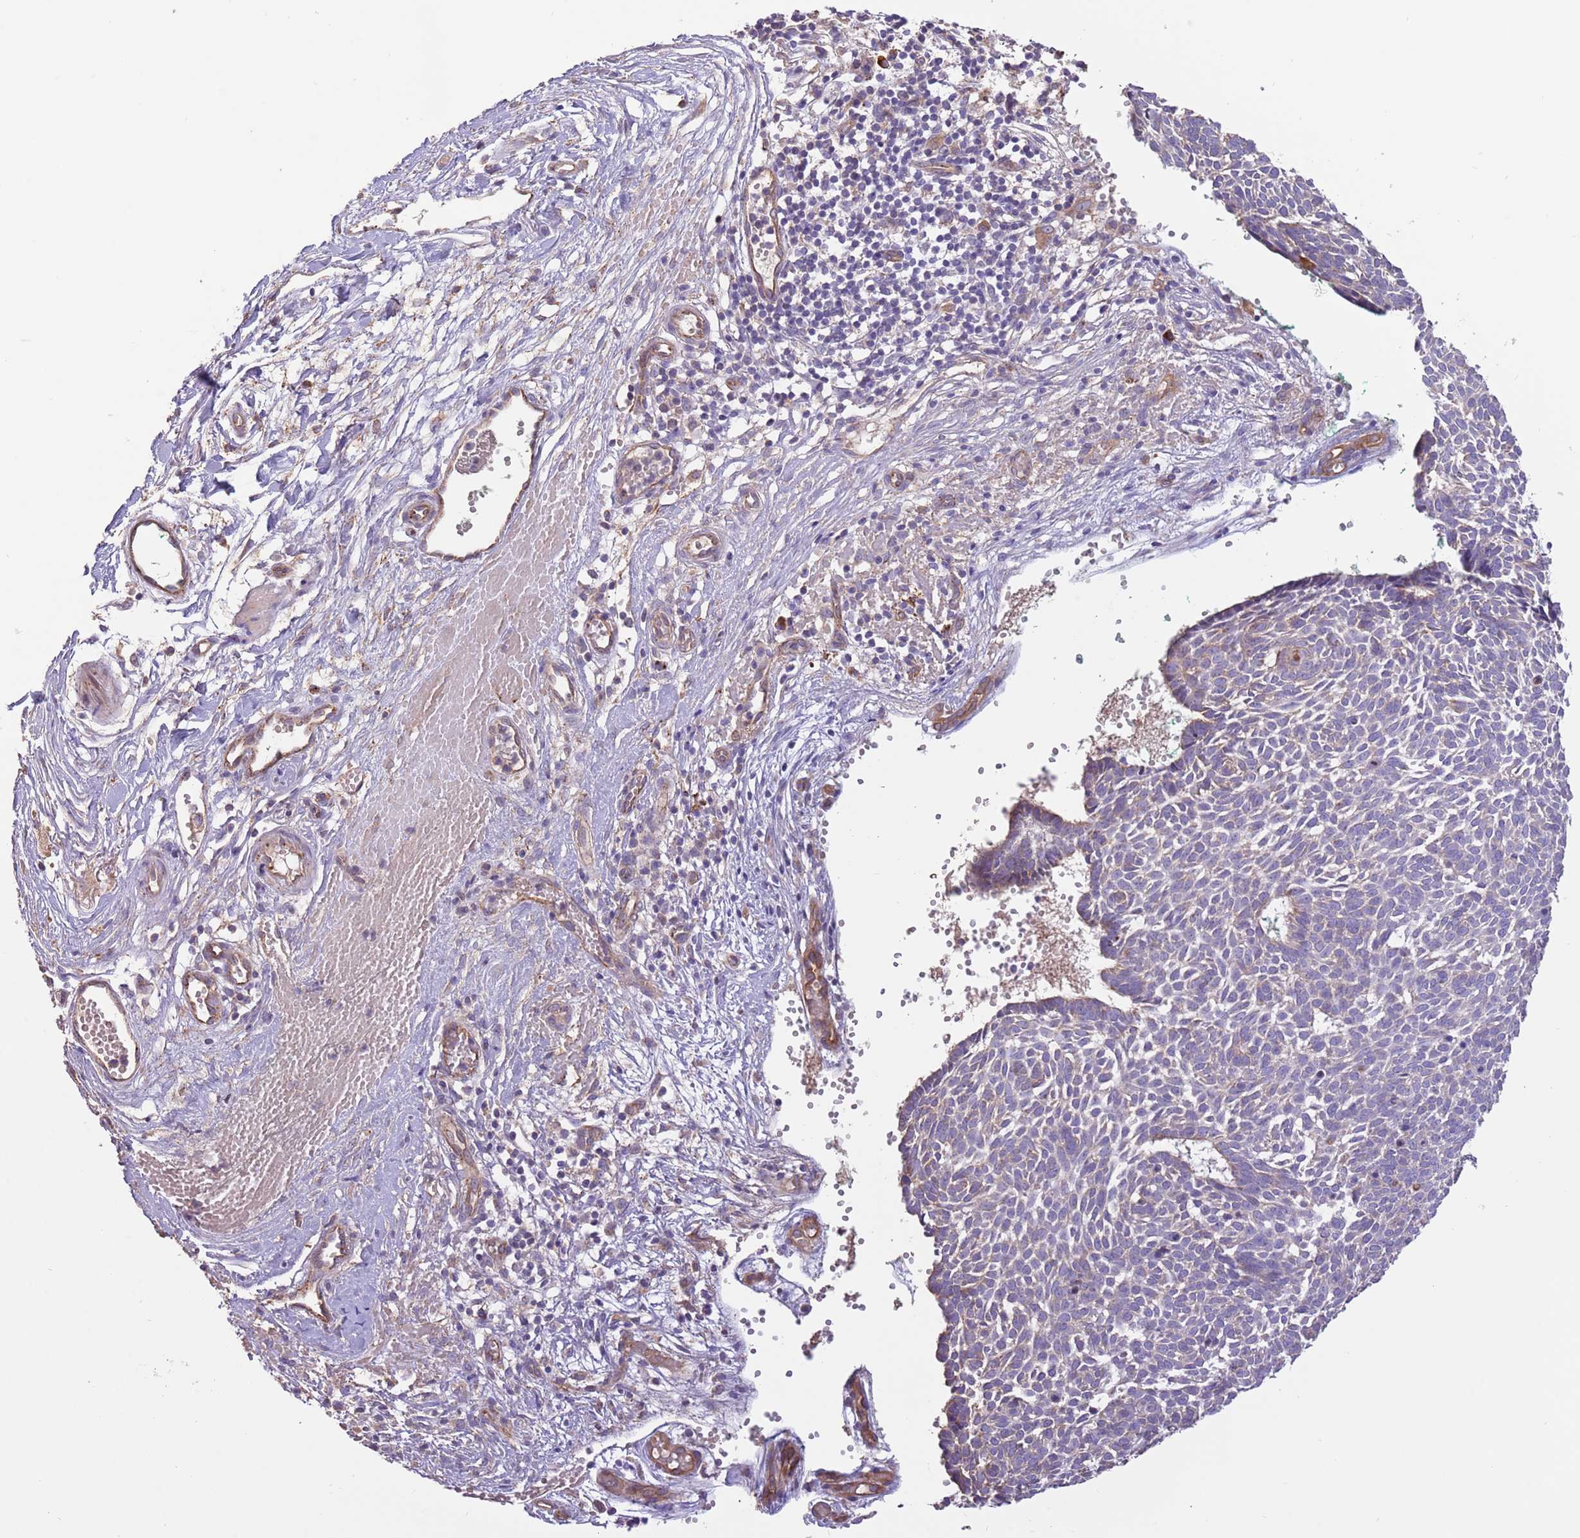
{"staining": {"intensity": "weak", "quantity": "<25%", "location": "cytoplasmic/membranous"}, "tissue": "skin cancer", "cell_type": "Tumor cells", "image_type": "cancer", "snomed": [{"axis": "morphology", "description": "Basal cell carcinoma"}, {"axis": "topography", "description": "Skin"}], "caption": "This is an immunohistochemistry image of basal cell carcinoma (skin). There is no expression in tumor cells.", "gene": "DOCK6", "patient": {"sex": "male", "age": 61}}